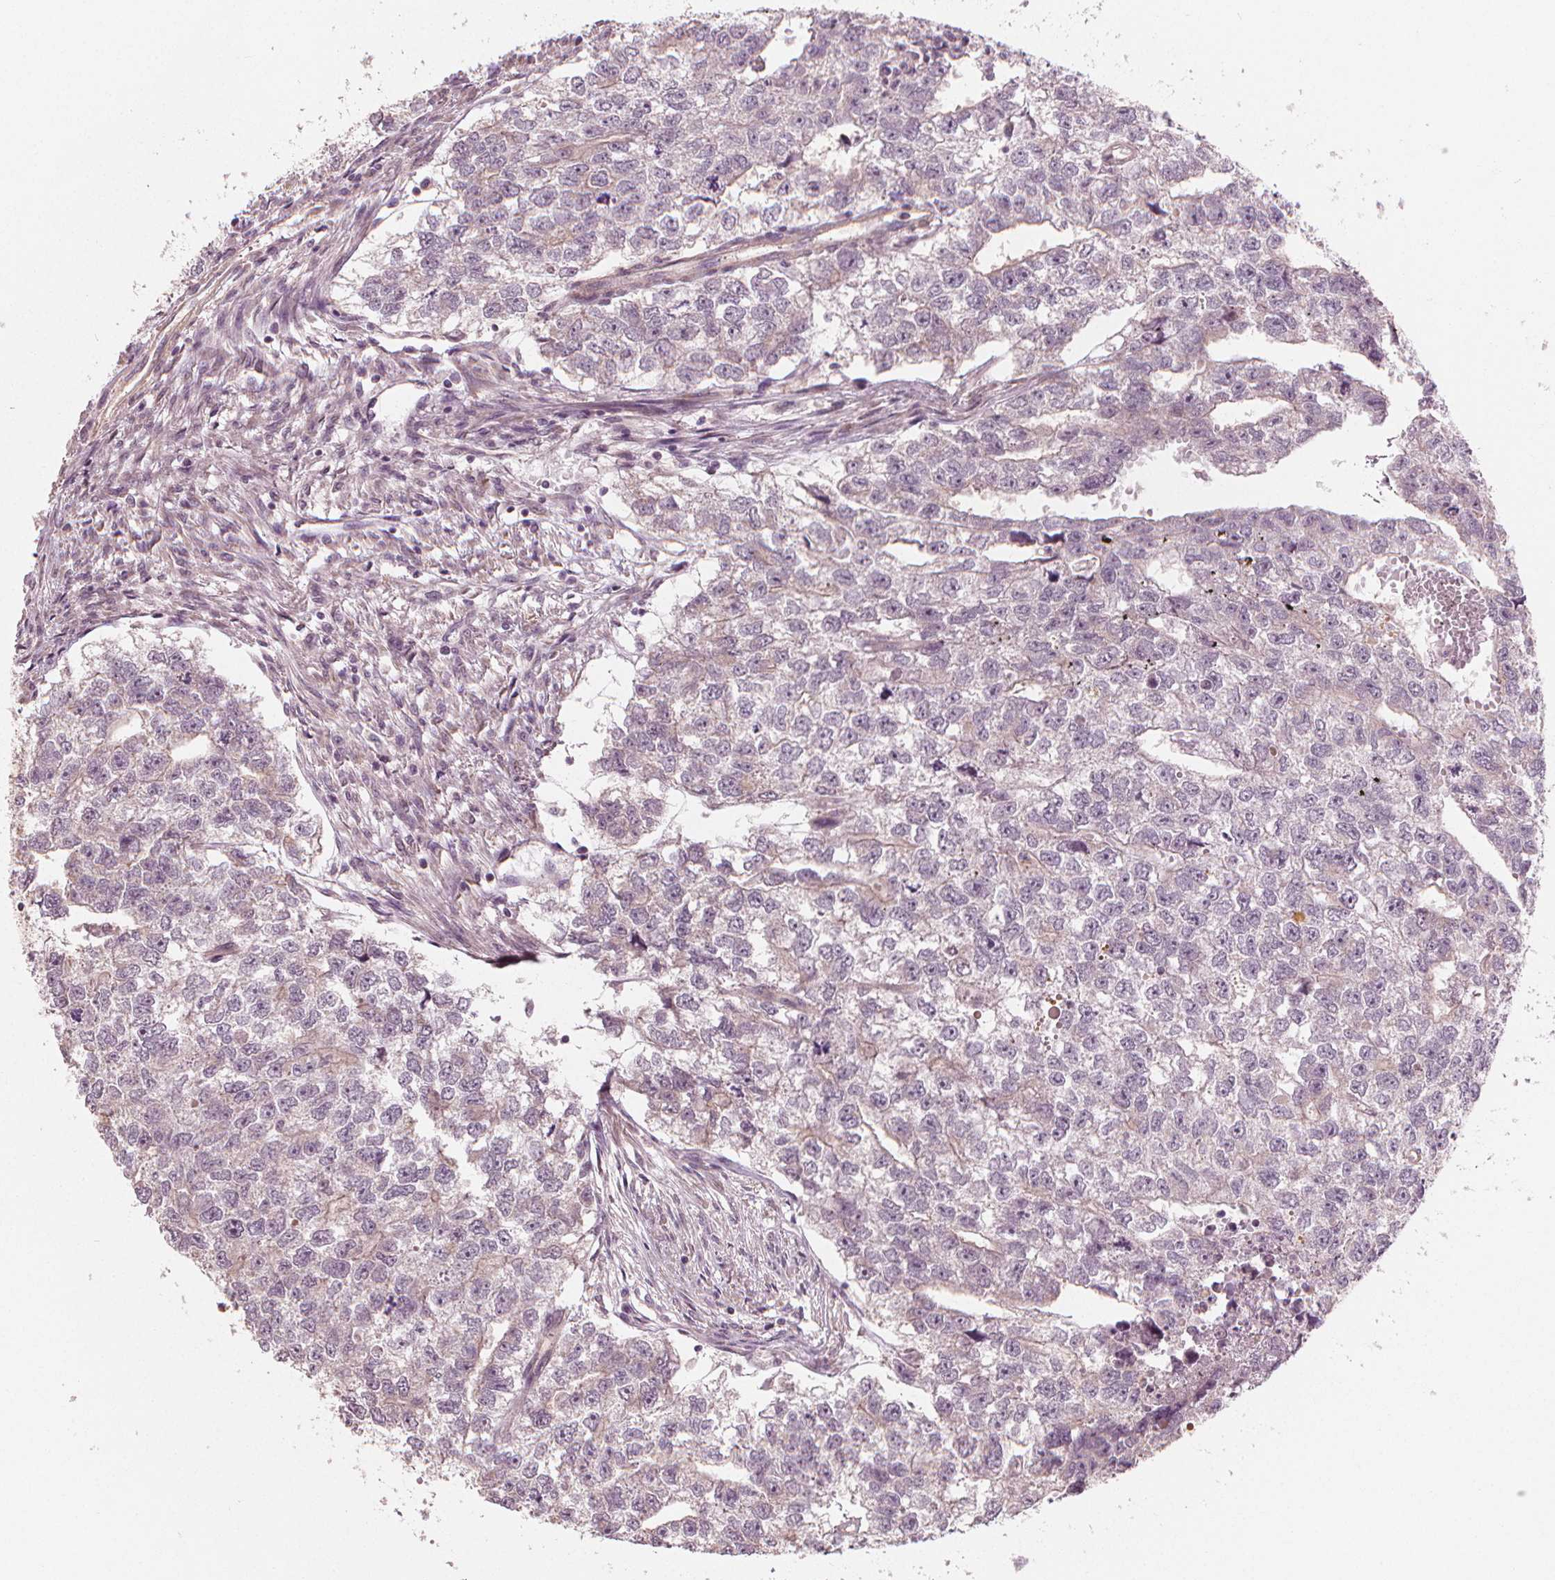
{"staining": {"intensity": "negative", "quantity": "none", "location": "none"}, "tissue": "testis cancer", "cell_type": "Tumor cells", "image_type": "cancer", "snomed": [{"axis": "morphology", "description": "Carcinoma, Embryonal, NOS"}, {"axis": "morphology", "description": "Teratoma, malignant, NOS"}, {"axis": "topography", "description": "Testis"}], "caption": "Tumor cells are negative for brown protein staining in embryonal carcinoma (testis).", "gene": "CLBA1", "patient": {"sex": "male", "age": 44}}